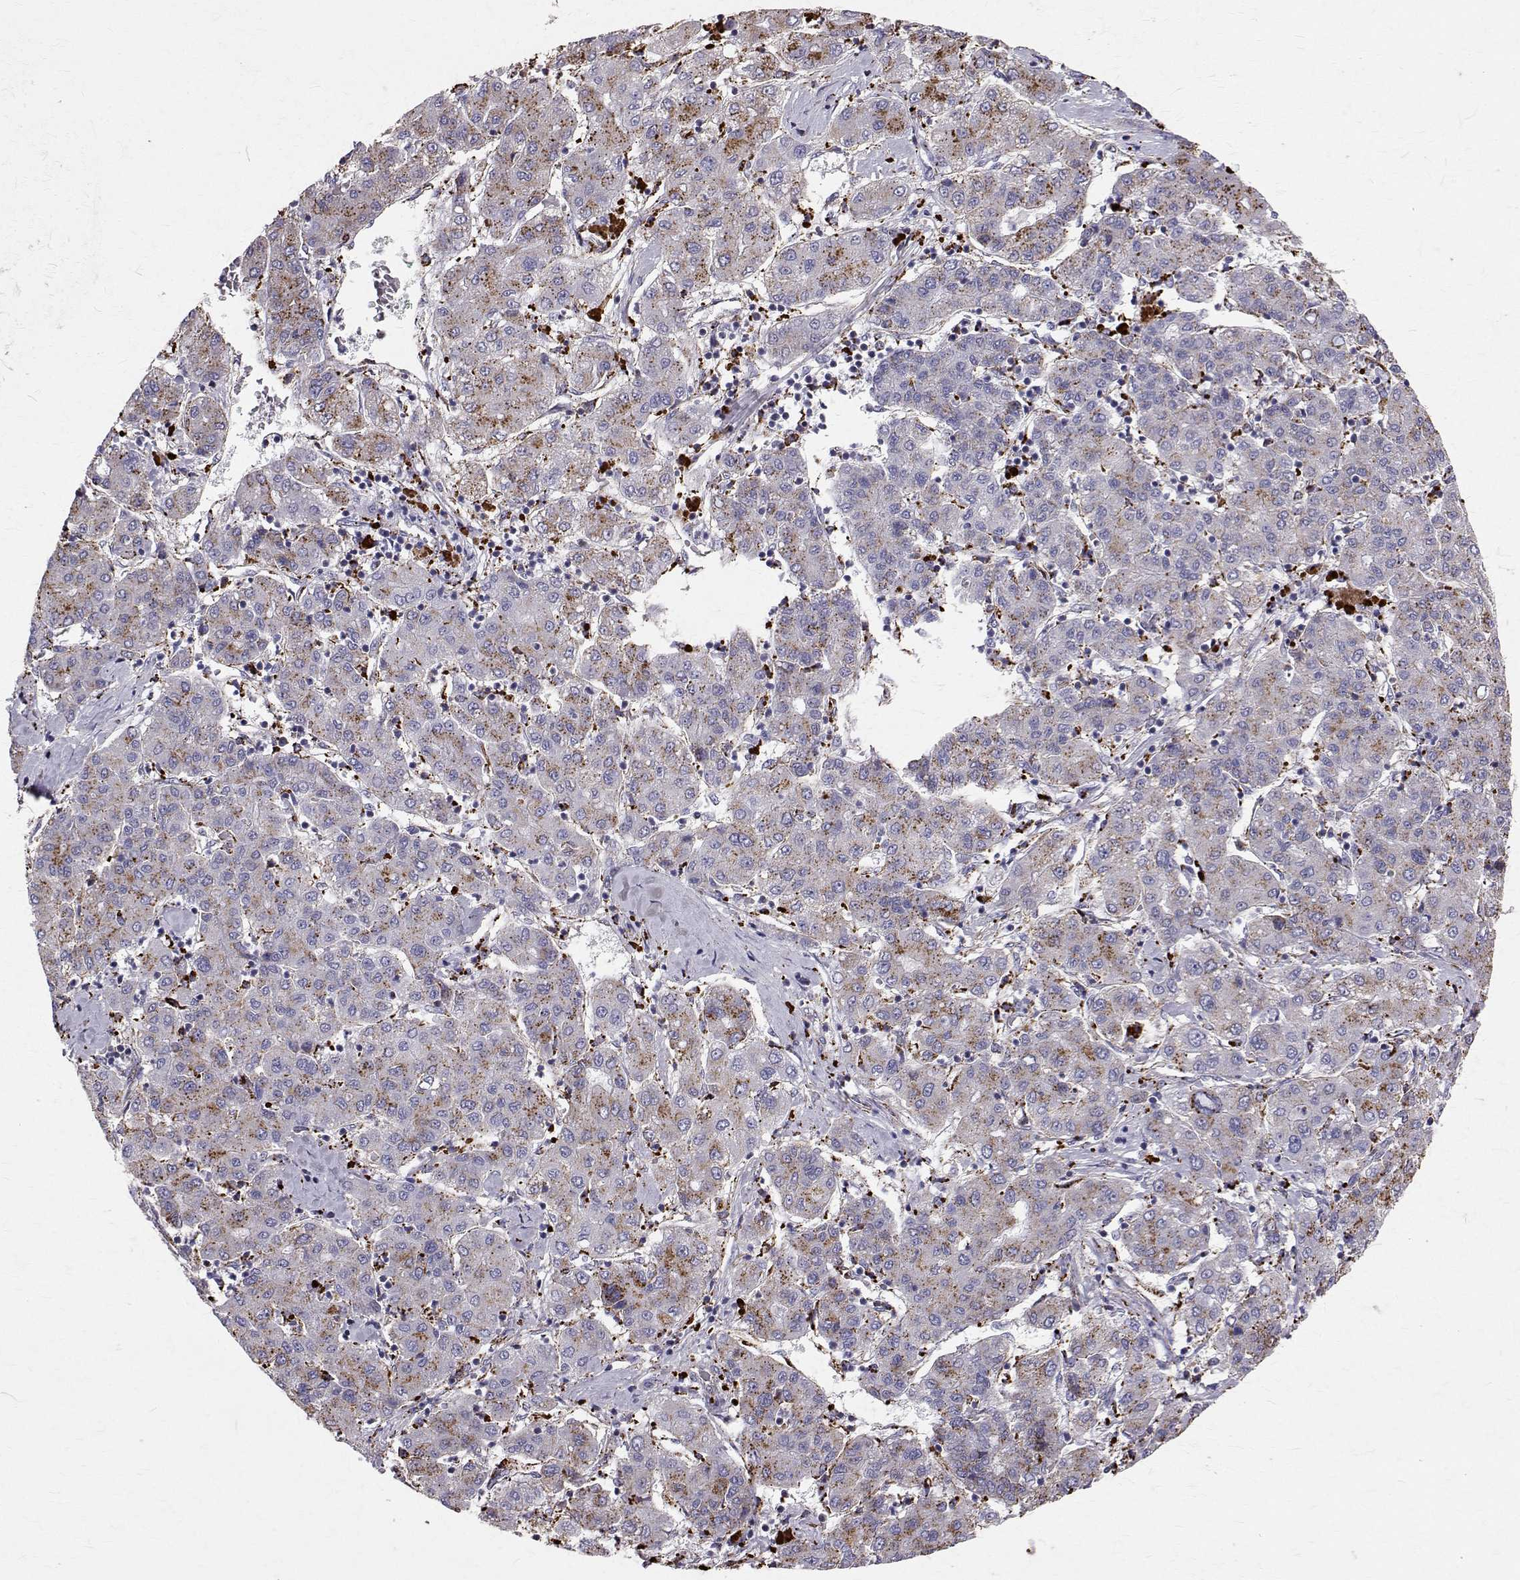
{"staining": {"intensity": "moderate", "quantity": "25%-75%", "location": "cytoplasmic/membranous"}, "tissue": "liver cancer", "cell_type": "Tumor cells", "image_type": "cancer", "snomed": [{"axis": "morphology", "description": "Carcinoma, Hepatocellular, NOS"}, {"axis": "topography", "description": "Liver"}], "caption": "Brown immunohistochemical staining in liver cancer (hepatocellular carcinoma) demonstrates moderate cytoplasmic/membranous expression in approximately 25%-75% of tumor cells. (brown staining indicates protein expression, while blue staining denotes nuclei).", "gene": "TPP1", "patient": {"sex": "male", "age": 65}}